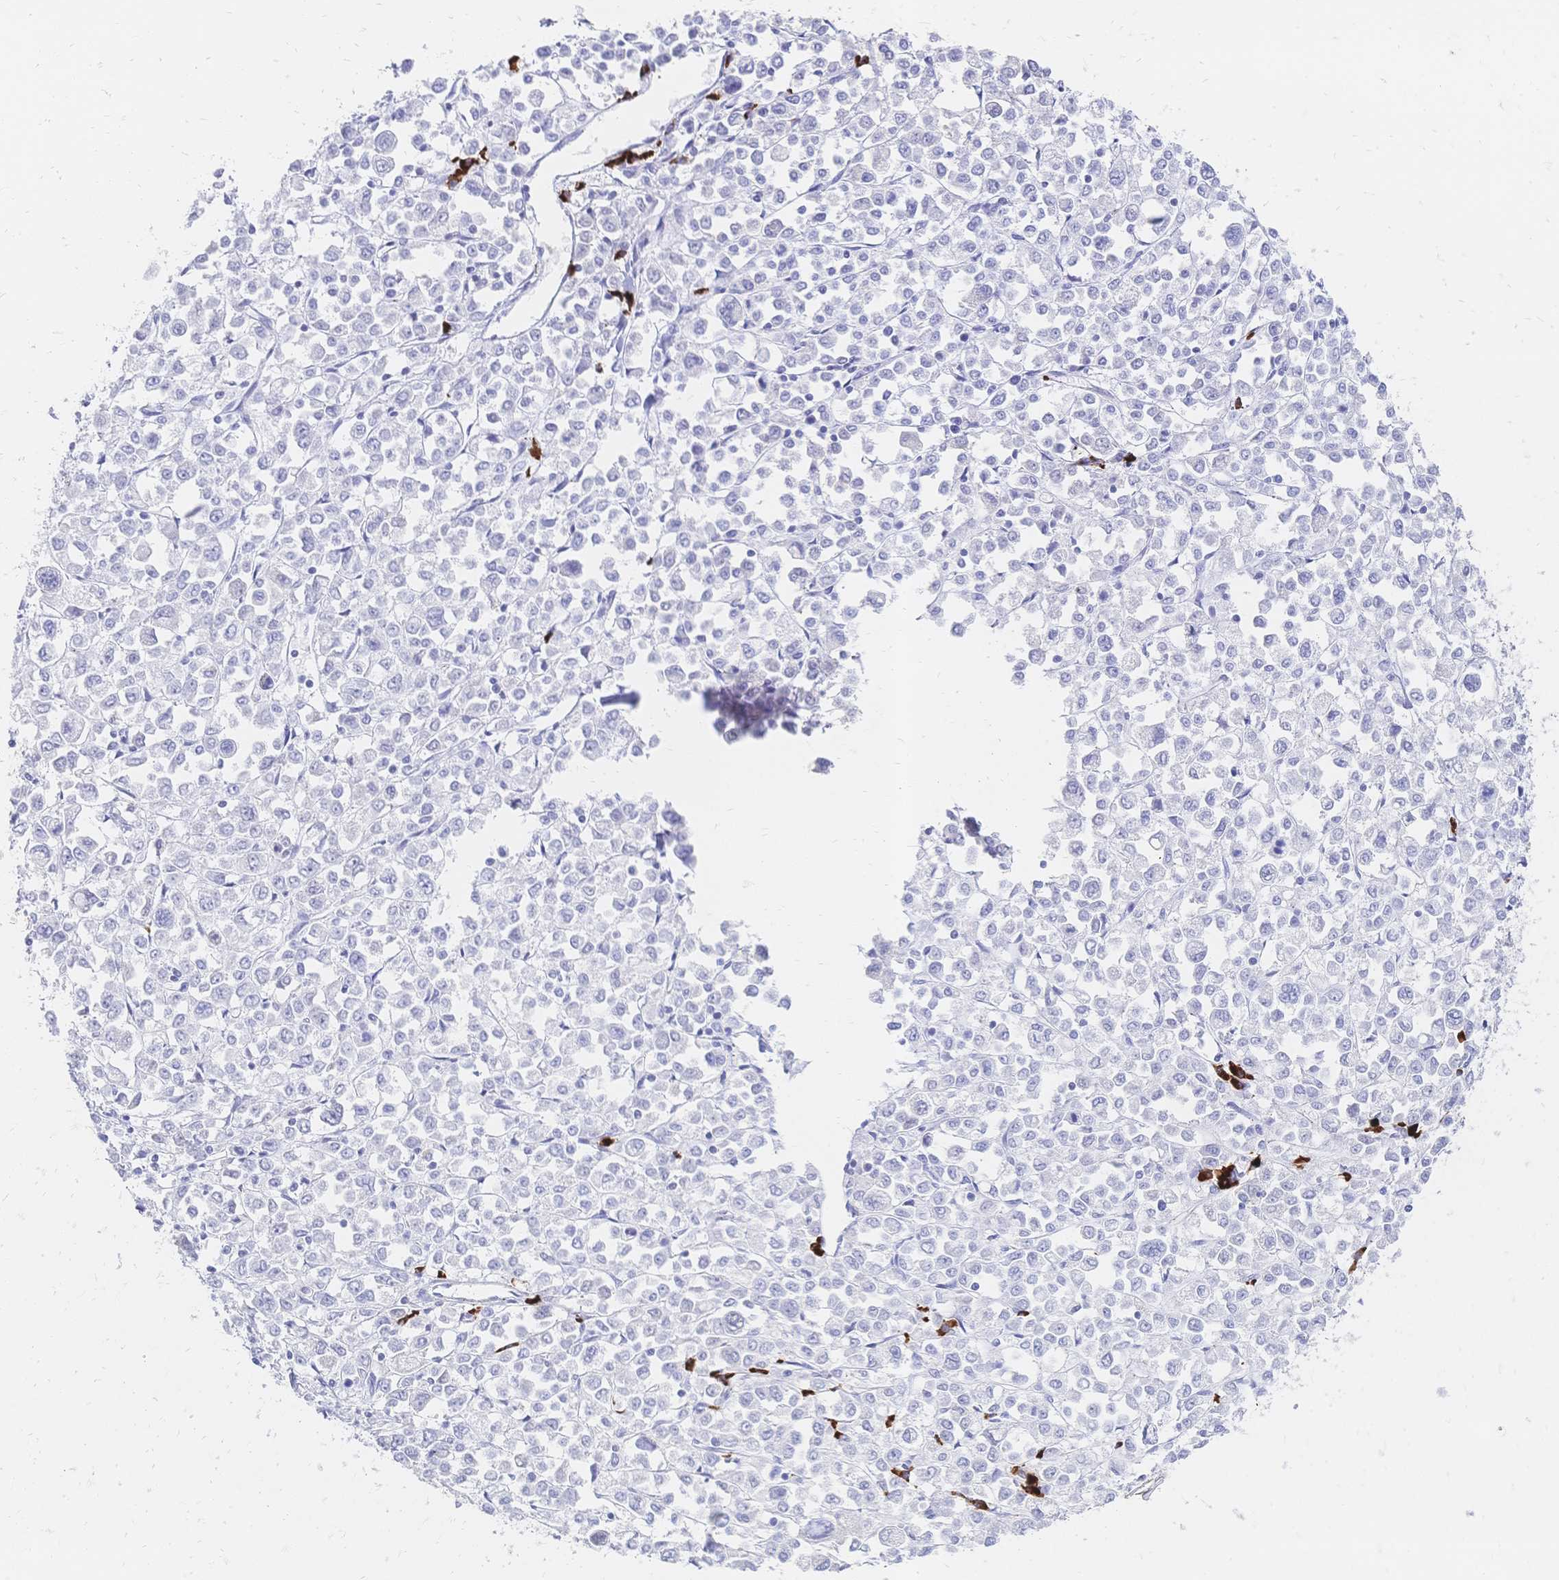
{"staining": {"intensity": "negative", "quantity": "none", "location": "none"}, "tissue": "stomach cancer", "cell_type": "Tumor cells", "image_type": "cancer", "snomed": [{"axis": "morphology", "description": "Adenocarcinoma, NOS"}, {"axis": "topography", "description": "Stomach, upper"}], "caption": "The micrograph displays no significant expression in tumor cells of stomach cancer (adenocarcinoma).", "gene": "PSORS1C2", "patient": {"sex": "male", "age": 70}}